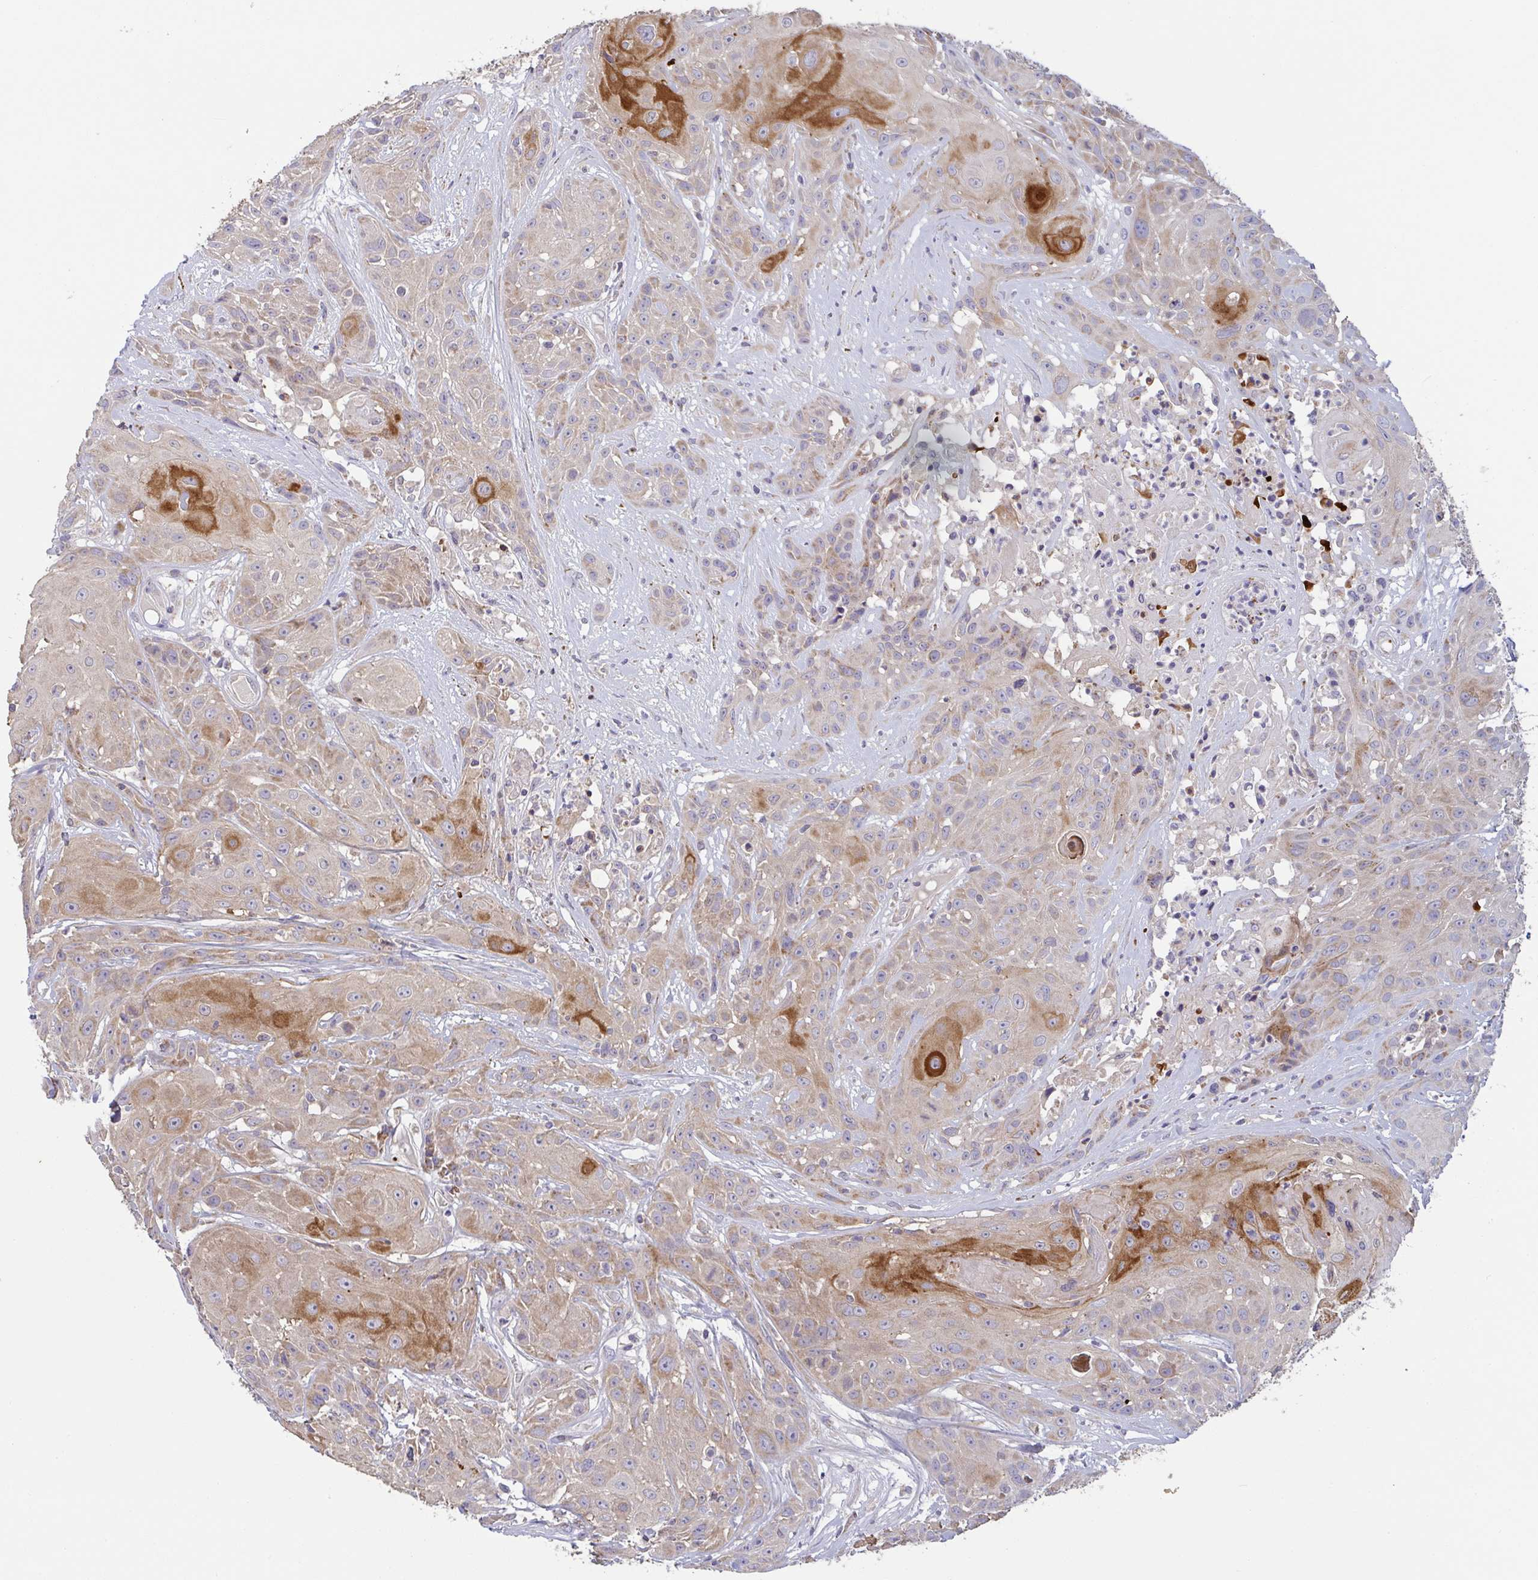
{"staining": {"intensity": "moderate", "quantity": ">75%", "location": "cytoplasmic/membranous"}, "tissue": "head and neck cancer", "cell_type": "Tumor cells", "image_type": "cancer", "snomed": [{"axis": "morphology", "description": "Squamous cell carcinoma, NOS"}, {"axis": "topography", "description": "Skin"}, {"axis": "topography", "description": "Head-Neck"}], "caption": "About >75% of tumor cells in human head and neck cancer reveal moderate cytoplasmic/membranous protein positivity as visualized by brown immunohistochemical staining.", "gene": "MRPS2", "patient": {"sex": "male", "age": 80}}